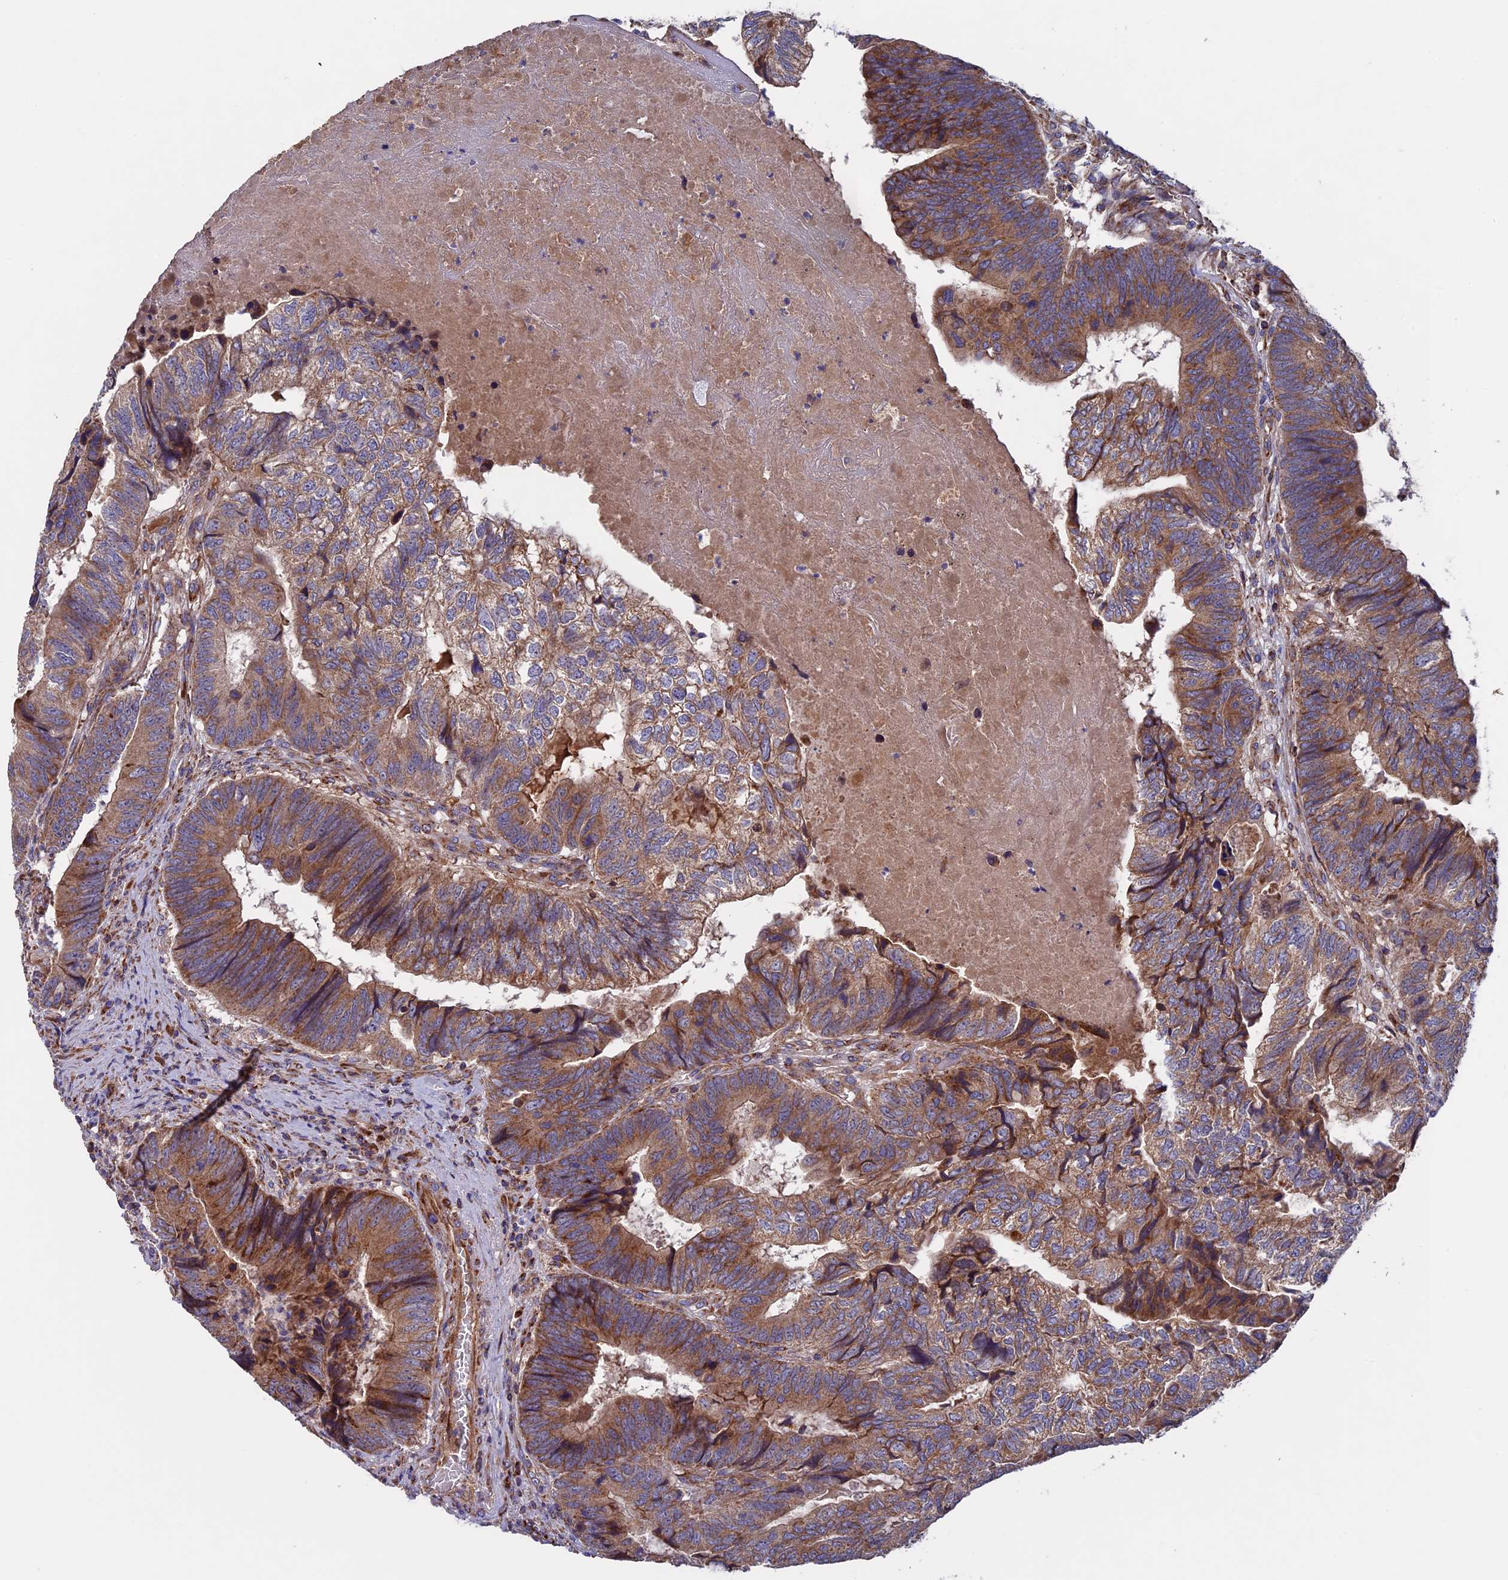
{"staining": {"intensity": "moderate", "quantity": ">75%", "location": "cytoplasmic/membranous"}, "tissue": "colorectal cancer", "cell_type": "Tumor cells", "image_type": "cancer", "snomed": [{"axis": "morphology", "description": "Adenocarcinoma, NOS"}, {"axis": "topography", "description": "Colon"}], "caption": "Immunohistochemistry (IHC) staining of colorectal adenocarcinoma, which exhibits medium levels of moderate cytoplasmic/membranous staining in about >75% of tumor cells indicating moderate cytoplasmic/membranous protein positivity. The staining was performed using DAB (brown) for protein detection and nuclei were counterstained in hematoxylin (blue).", "gene": "SLC15A5", "patient": {"sex": "female", "age": 67}}